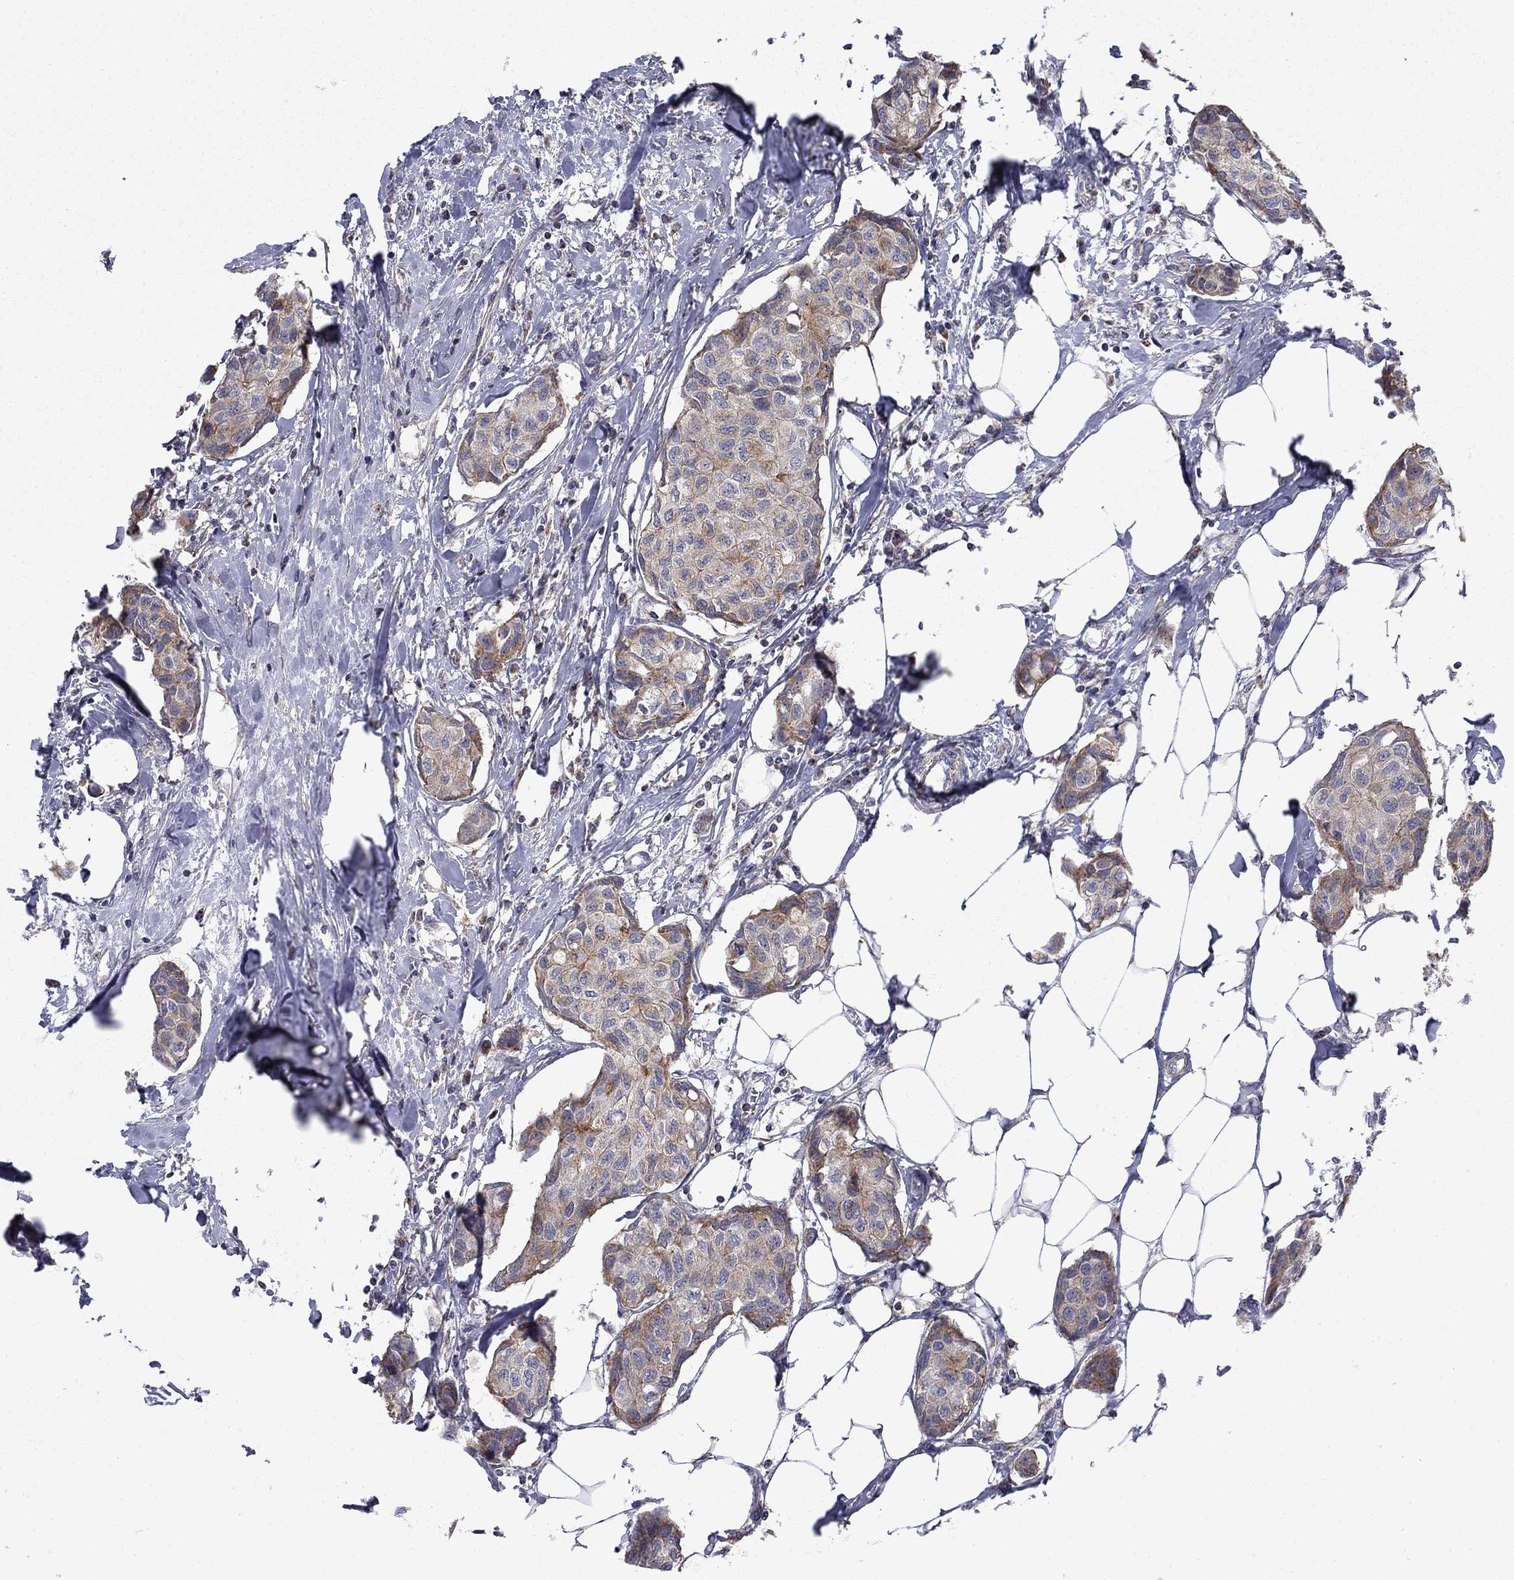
{"staining": {"intensity": "moderate", "quantity": "25%-75%", "location": "cytoplasmic/membranous"}, "tissue": "breast cancer", "cell_type": "Tumor cells", "image_type": "cancer", "snomed": [{"axis": "morphology", "description": "Duct carcinoma"}, {"axis": "topography", "description": "Breast"}], "caption": "Protein analysis of breast cancer tissue demonstrates moderate cytoplasmic/membranous positivity in approximately 25%-75% of tumor cells.", "gene": "DOP1B", "patient": {"sex": "female", "age": 80}}